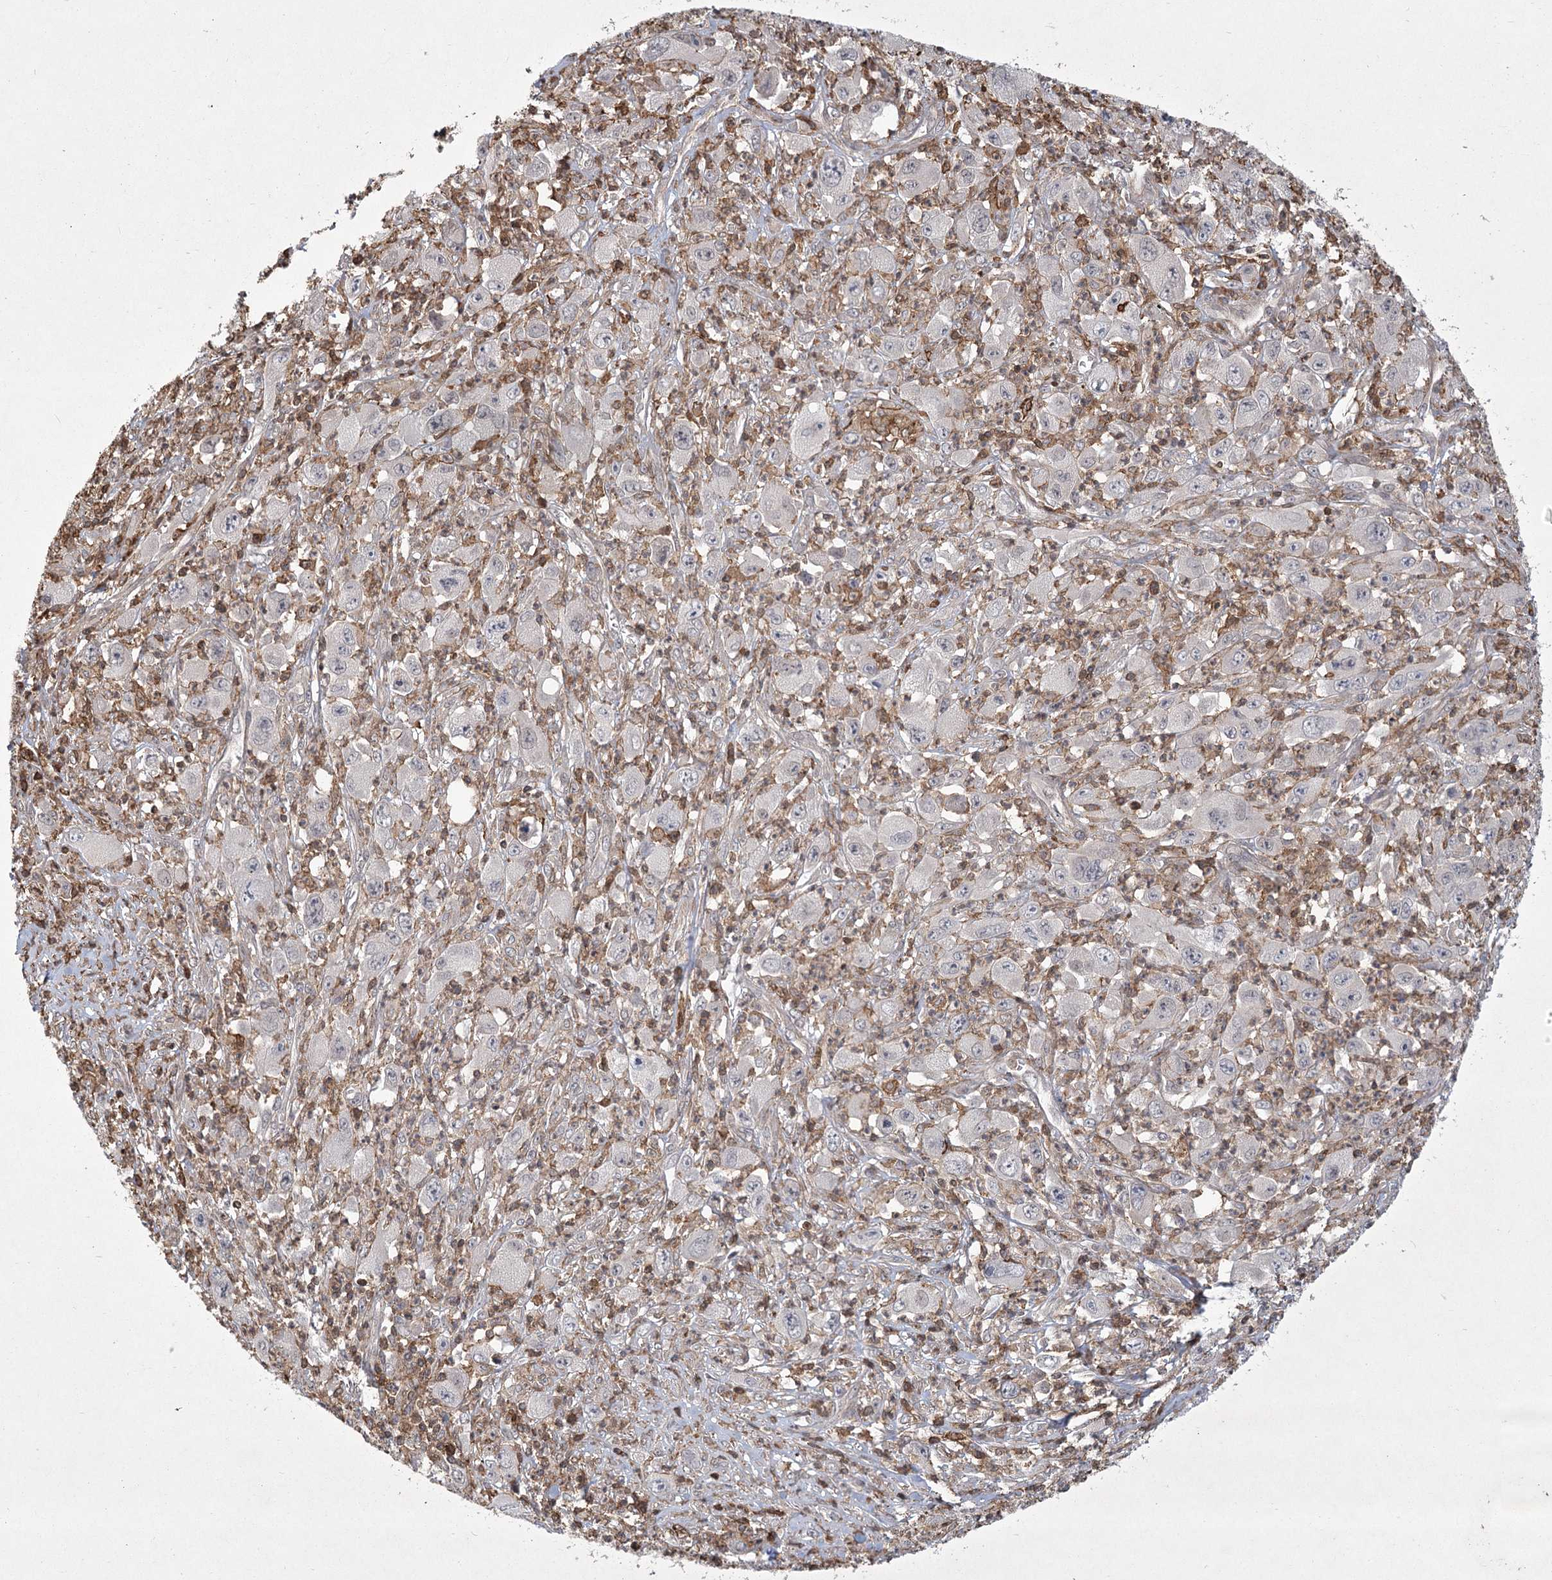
{"staining": {"intensity": "negative", "quantity": "none", "location": "none"}, "tissue": "melanoma", "cell_type": "Tumor cells", "image_type": "cancer", "snomed": [{"axis": "morphology", "description": "Malignant melanoma, Metastatic site"}, {"axis": "topography", "description": "Skin"}], "caption": "There is no significant staining in tumor cells of melanoma.", "gene": "MEPE", "patient": {"sex": "female", "age": 56}}